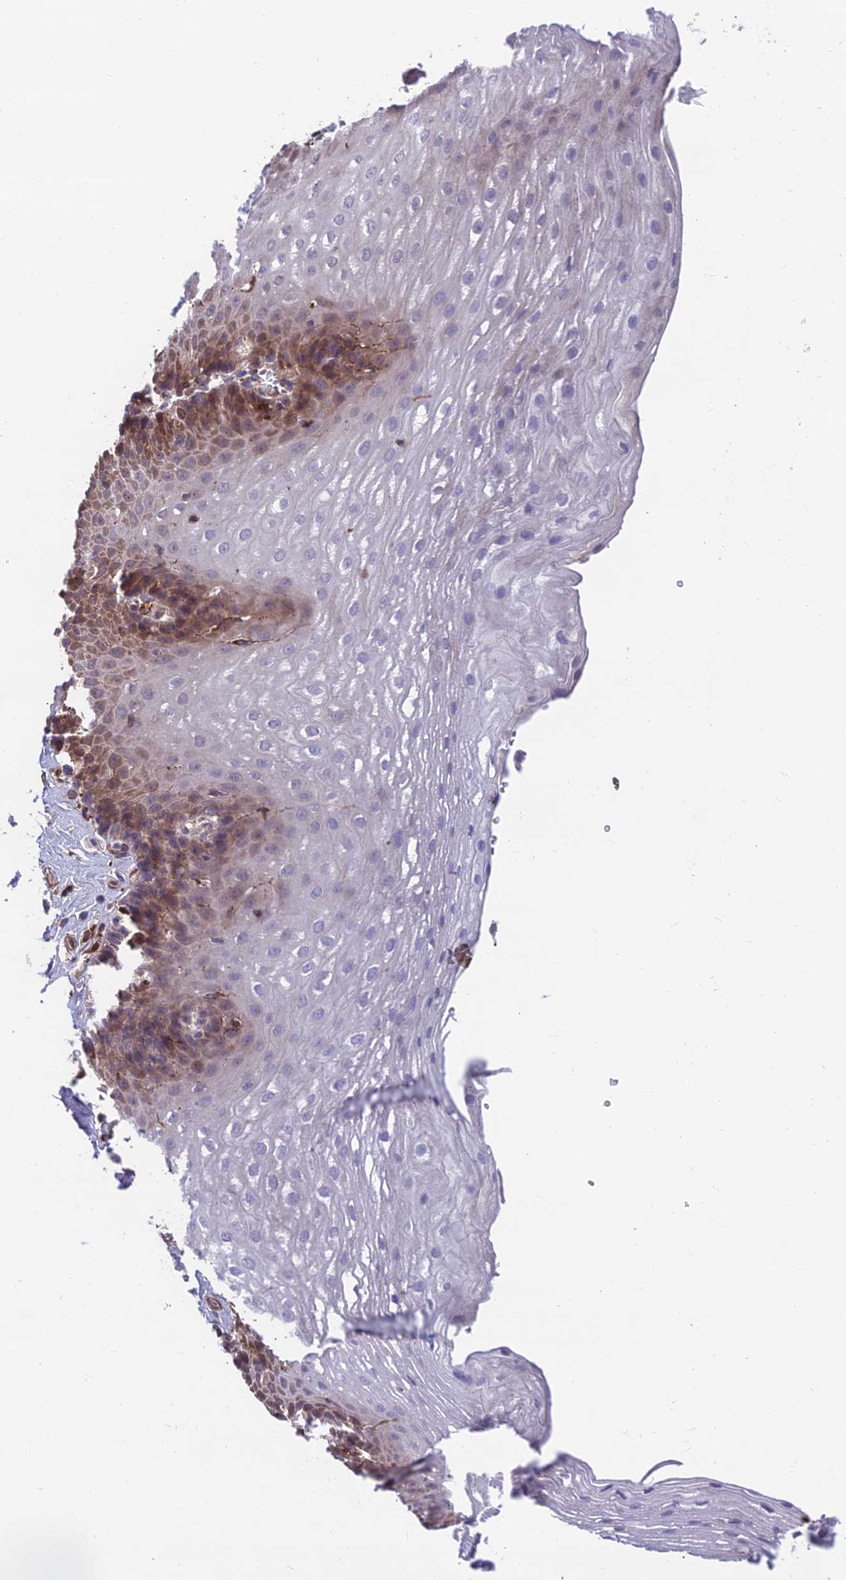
{"staining": {"intensity": "moderate", "quantity": "<25%", "location": "cytoplasmic/membranous,nuclear"}, "tissue": "esophagus", "cell_type": "Squamous epithelial cells", "image_type": "normal", "snomed": [{"axis": "morphology", "description": "Normal tissue, NOS"}, {"axis": "topography", "description": "Esophagus"}], "caption": "Human esophagus stained for a protein (brown) displays moderate cytoplasmic/membranous,nuclear positive staining in approximately <25% of squamous epithelial cells.", "gene": "RTN4RL1", "patient": {"sex": "female", "age": 66}}